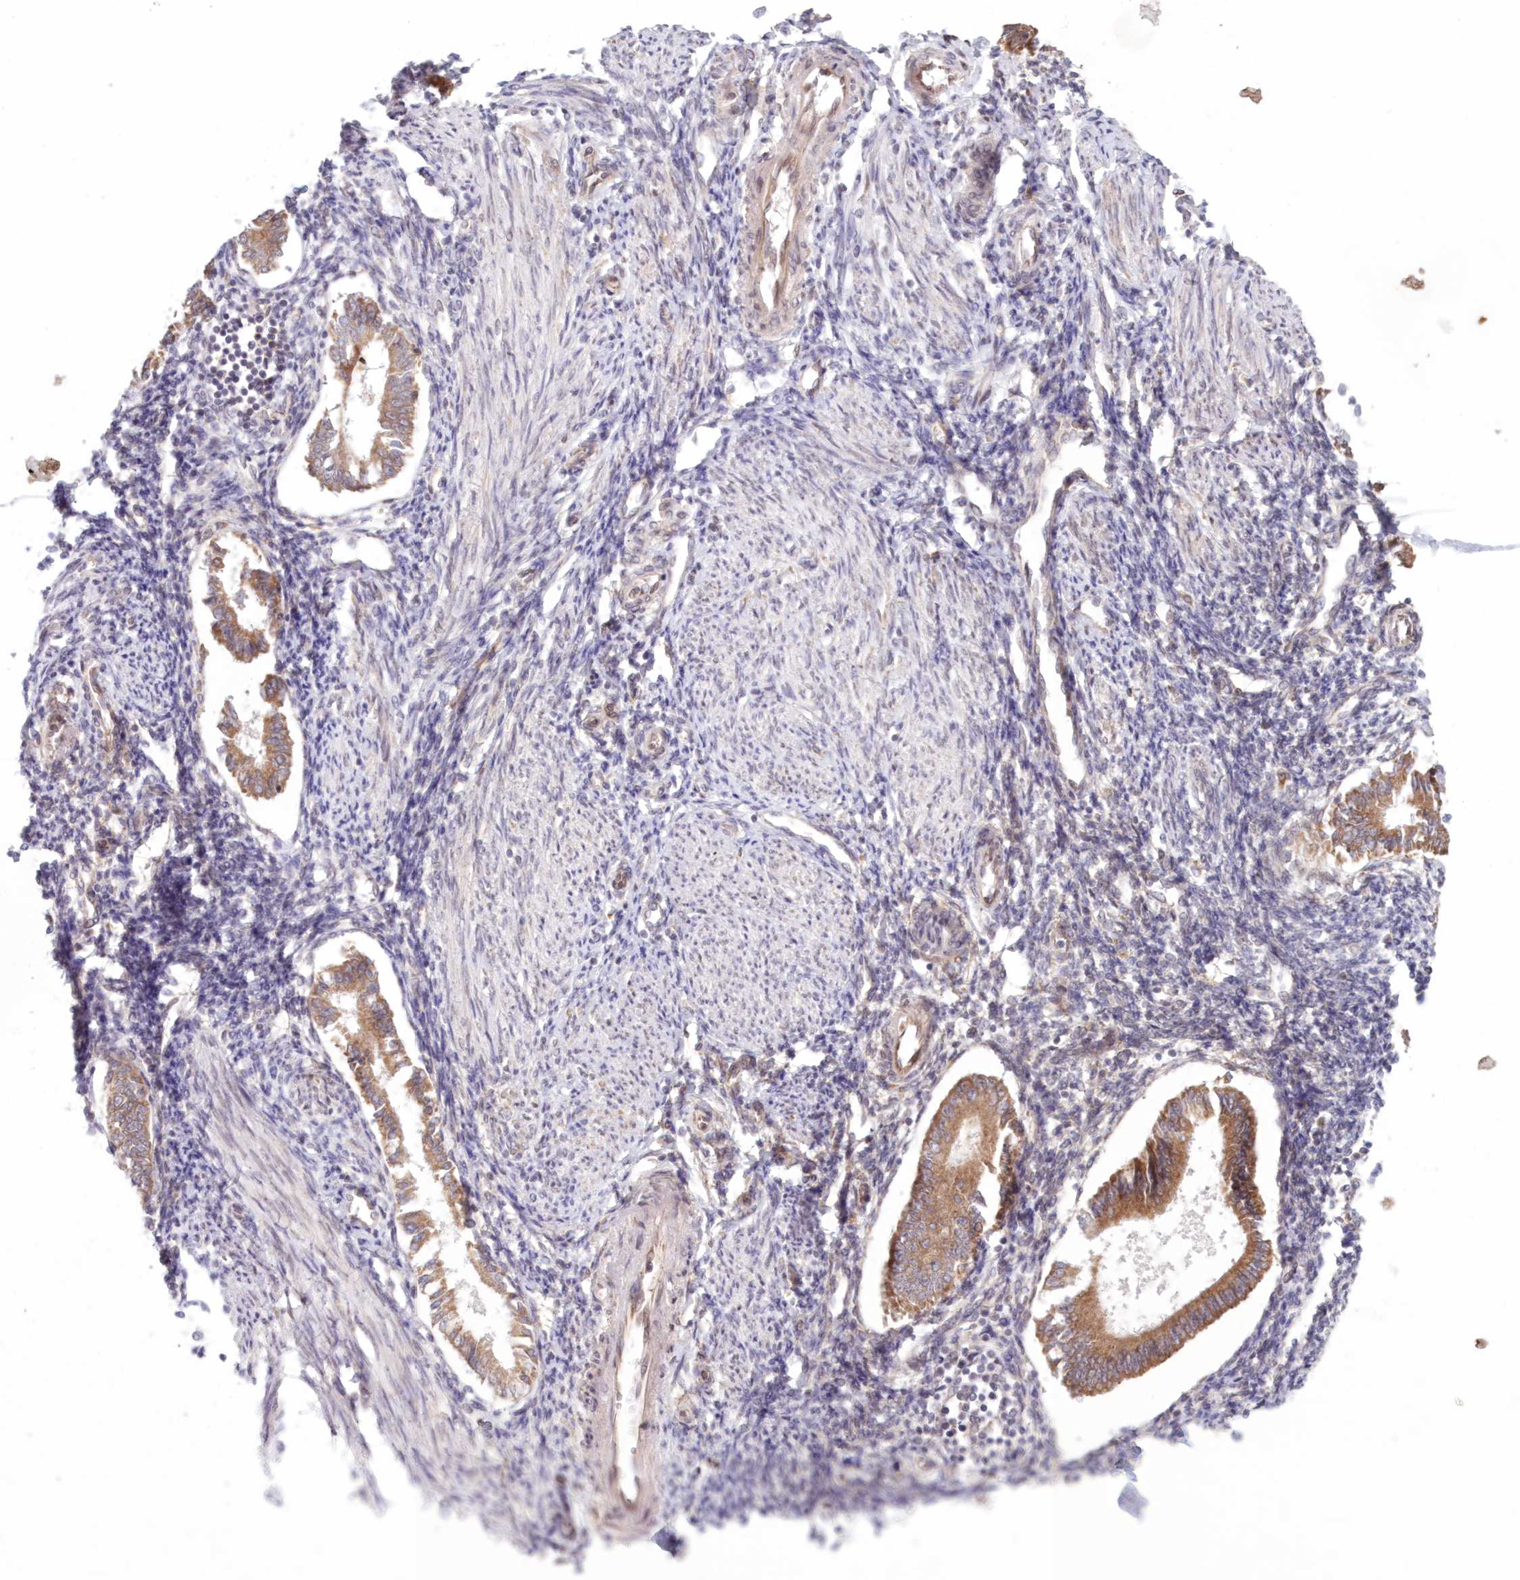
{"staining": {"intensity": "negative", "quantity": "none", "location": "none"}, "tissue": "endometrium", "cell_type": "Cells in endometrial stroma", "image_type": "normal", "snomed": [{"axis": "morphology", "description": "Normal tissue, NOS"}, {"axis": "topography", "description": "Uterus"}, {"axis": "topography", "description": "Endometrium"}], "caption": "There is no significant staining in cells in endometrial stroma of endometrium. The staining was performed using DAB (3,3'-diaminobenzidine) to visualize the protein expression in brown, while the nuclei were stained in blue with hematoxylin (Magnification: 20x).", "gene": "PCYOX1L", "patient": {"sex": "female", "age": 48}}